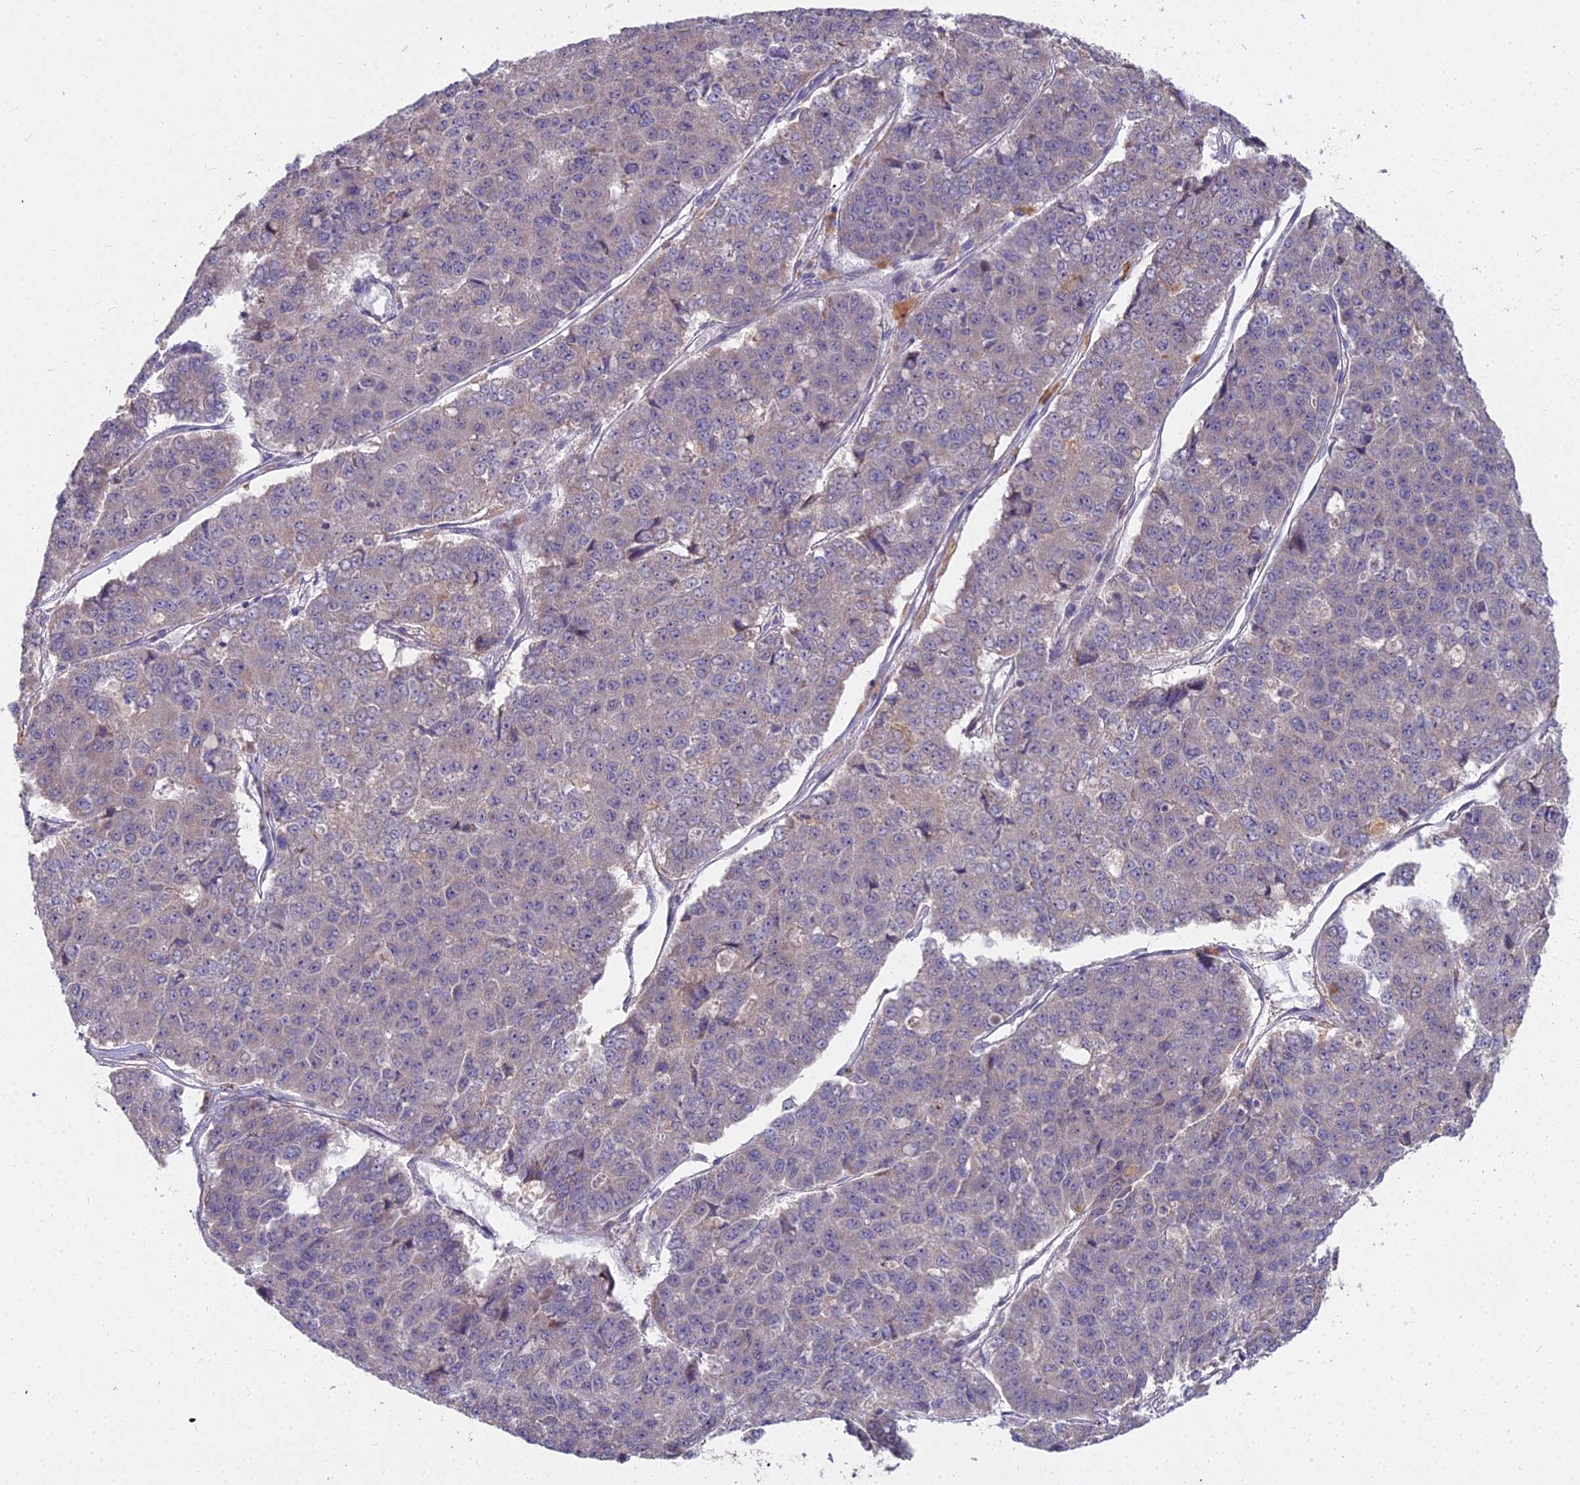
{"staining": {"intensity": "negative", "quantity": "none", "location": "none"}, "tissue": "pancreatic cancer", "cell_type": "Tumor cells", "image_type": "cancer", "snomed": [{"axis": "morphology", "description": "Adenocarcinoma, NOS"}, {"axis": "topography", "description": "Pancreas"}], "caption": "Protein analysis of adenocarcinoma (pancreatic) displays no significant expression in tumor cells. (DAB IHC visualized using brightfield microscopy, high magnification).", "gene": "MICU2", "patient": {"sex": "male", "age": 50}}